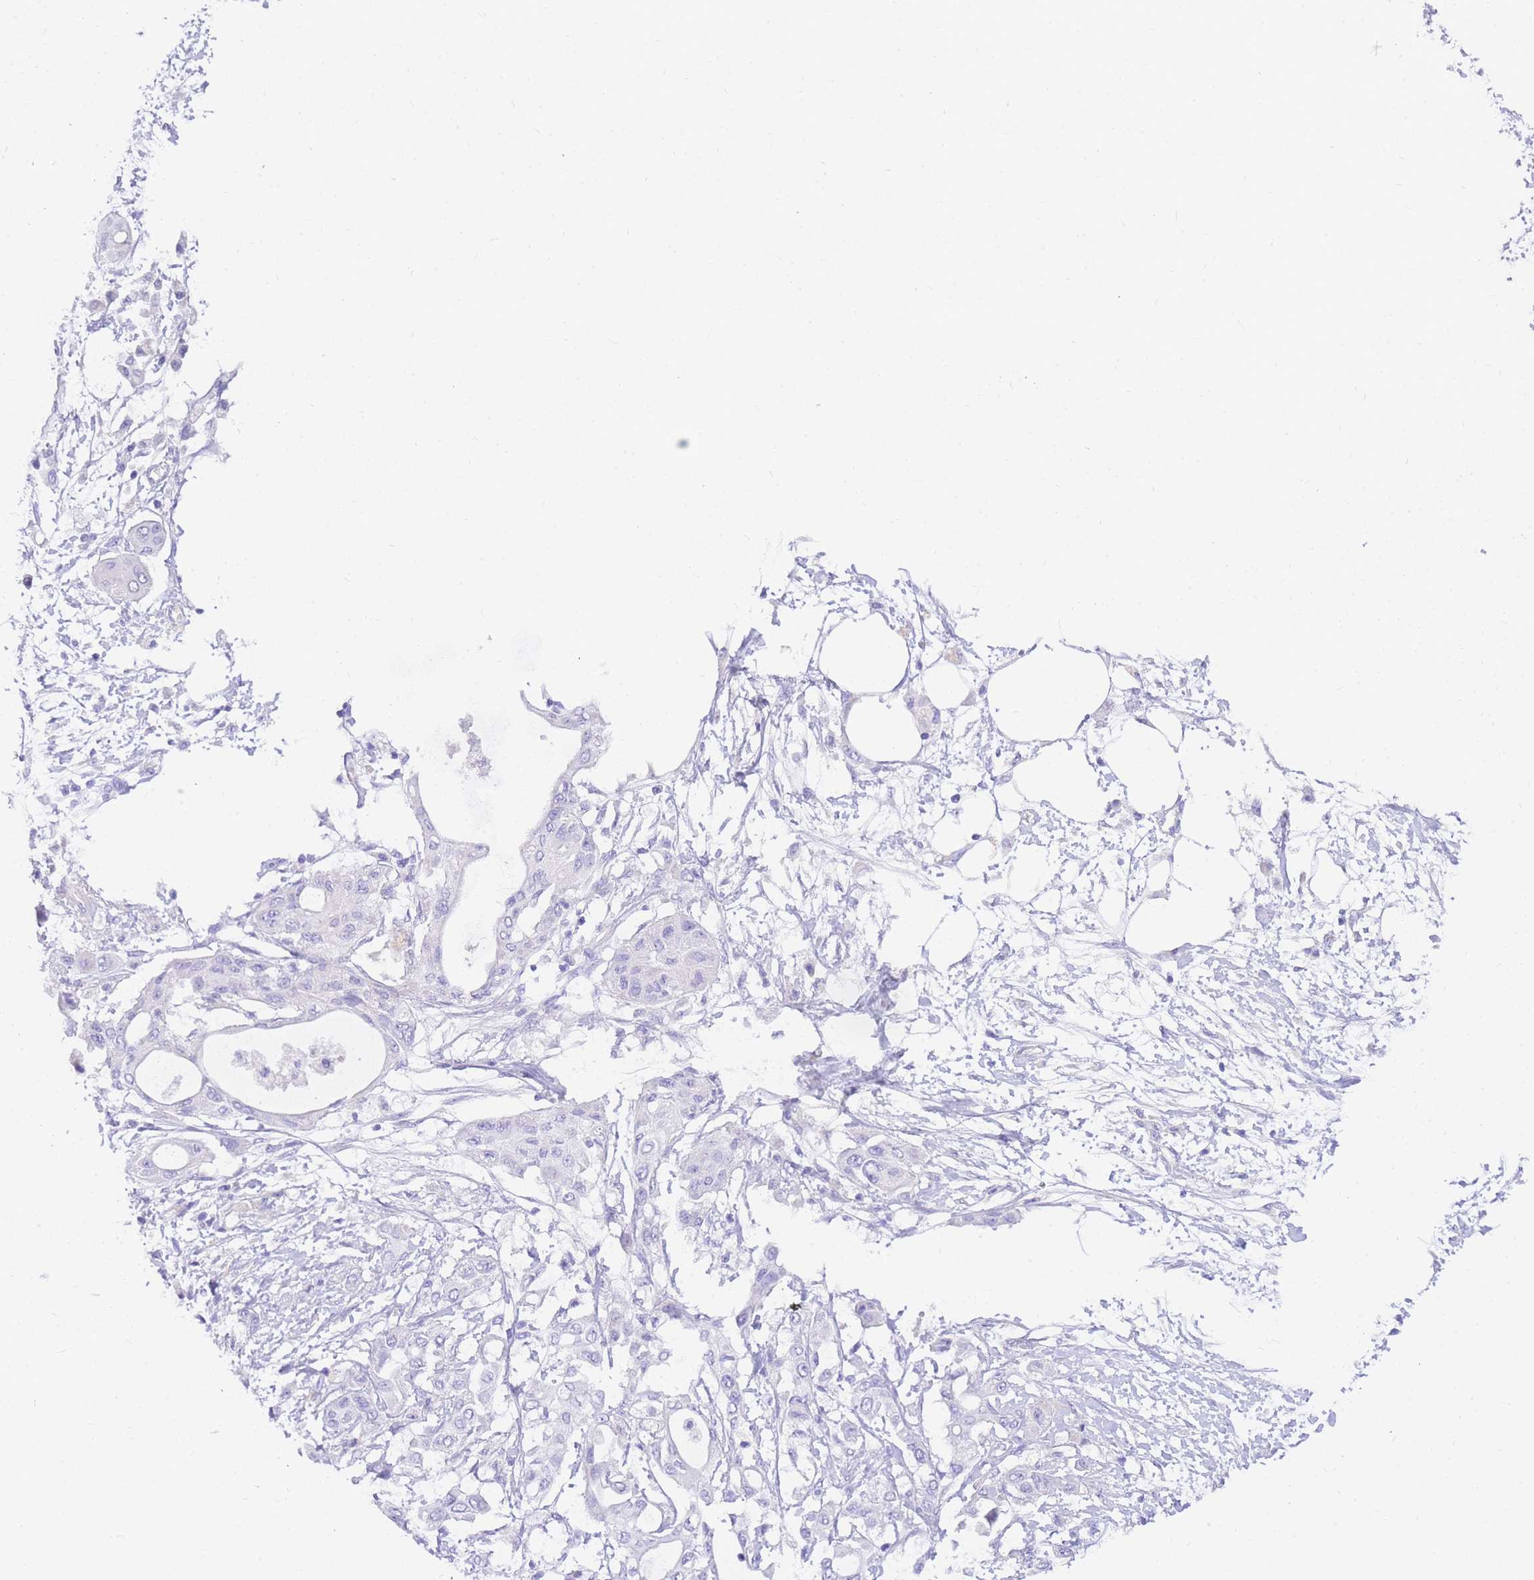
{"staining": {"intensity": "negative", "quantity": "none", "location": "none"}, "tissue": "pancreatic cancer", "cell_type": "Tumor cells", "image_type": "cancer", "snomed": [{"axis": "morphology", "description": "Adenocarcinoma, NOS"}, {"axis": "topography", "description": "Pancreas"}], "caption": "This image is of pancreatic cancer (adenocarcinoma) stained with IHC to label a protein in brown with the nuclei are counter-stained blue. There is no positivity in tumor cells.", "gene": "UPK1A", "patient": {"sex": "male", "age": 68}}